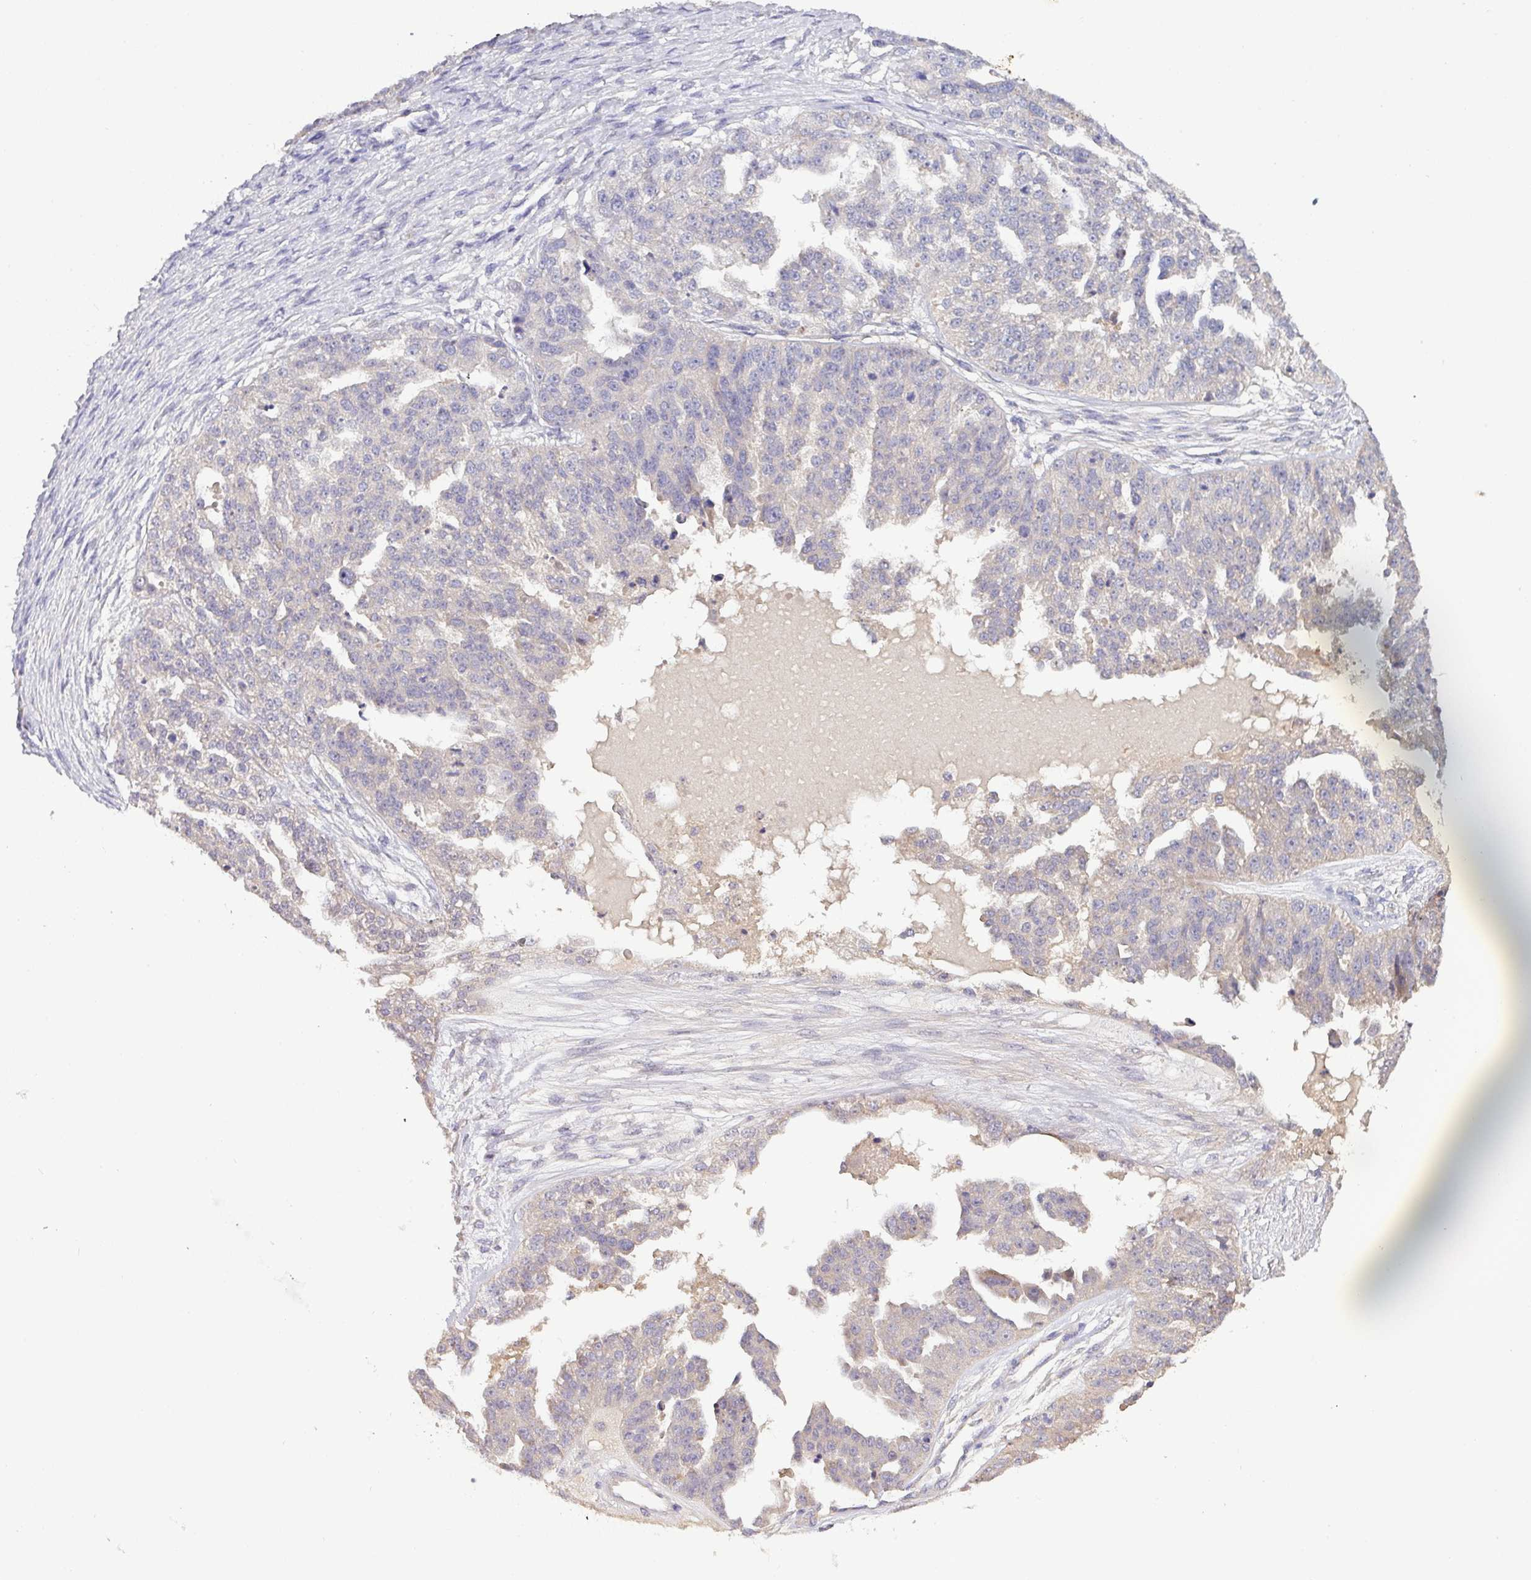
{"staining": {"intensity": "negative", "quantity": "none", "location": "none"}, "tissue": "ovarian cancer", "cell_type": "Tumor cells", "image_type": "cancer", "snomed": [{"axis": "morphology", "description": "Cystadenocarcinoma, serous, NOS"}, {"axis": "topography", "description": "Ovary"}], "caption": "Immunohistochemical staining of human ovarian cancer (serous cystadenocarcinoma) reveals no significant staining in tumor cells. The staining is performed using DAB (3,3'-diaminobenzidine) brown chromogen with nuclei counter-stained in using hematoxylin.", "gene": "AEBP2", "patient": {"sex": "female", "age": 58}}